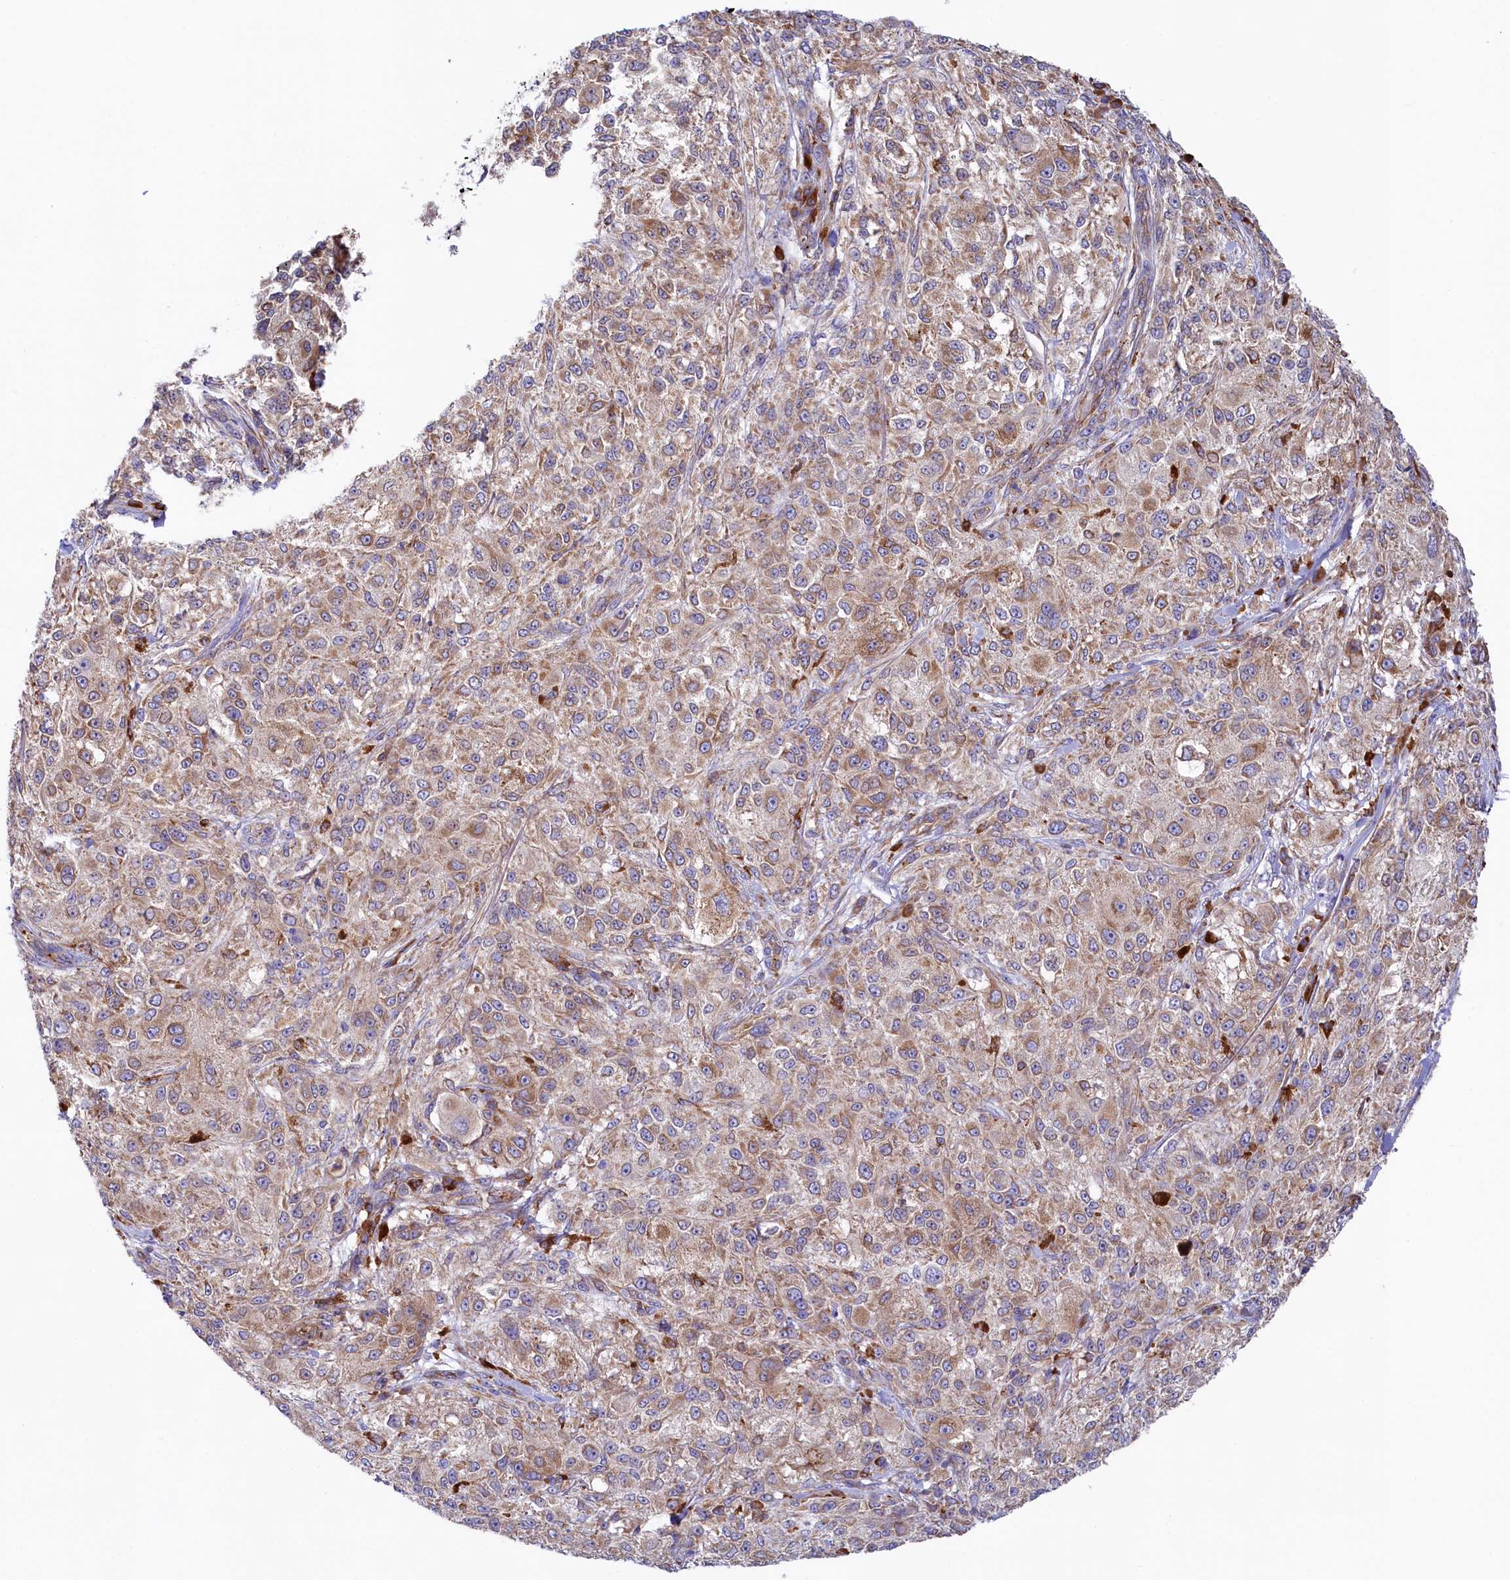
{"staining": {"intensity": "moderate", "quantity": ">75%", "location": "cytoplasmic/membranous"}, "tissue": "melanoma", "cell_type": "Tumor cells", "image_type": "cancer", "snomed": [{"axis": "morphology", "description": "Necrosis, NOS"}, {"axis": "morphology", "description": "Malignant melanoma, NOS"}, {"axis": "topography", "description": "Skin"}], "caption": "Immunohistochemical staining of melanoma demonstrates medium levels of moderate cytoplasmic/membranous protein positivity in about >75% of tumor cells. Nuclei are stained in blue.", "gene": "CHID1", "patient": {"sex": "female", "age": 87}}